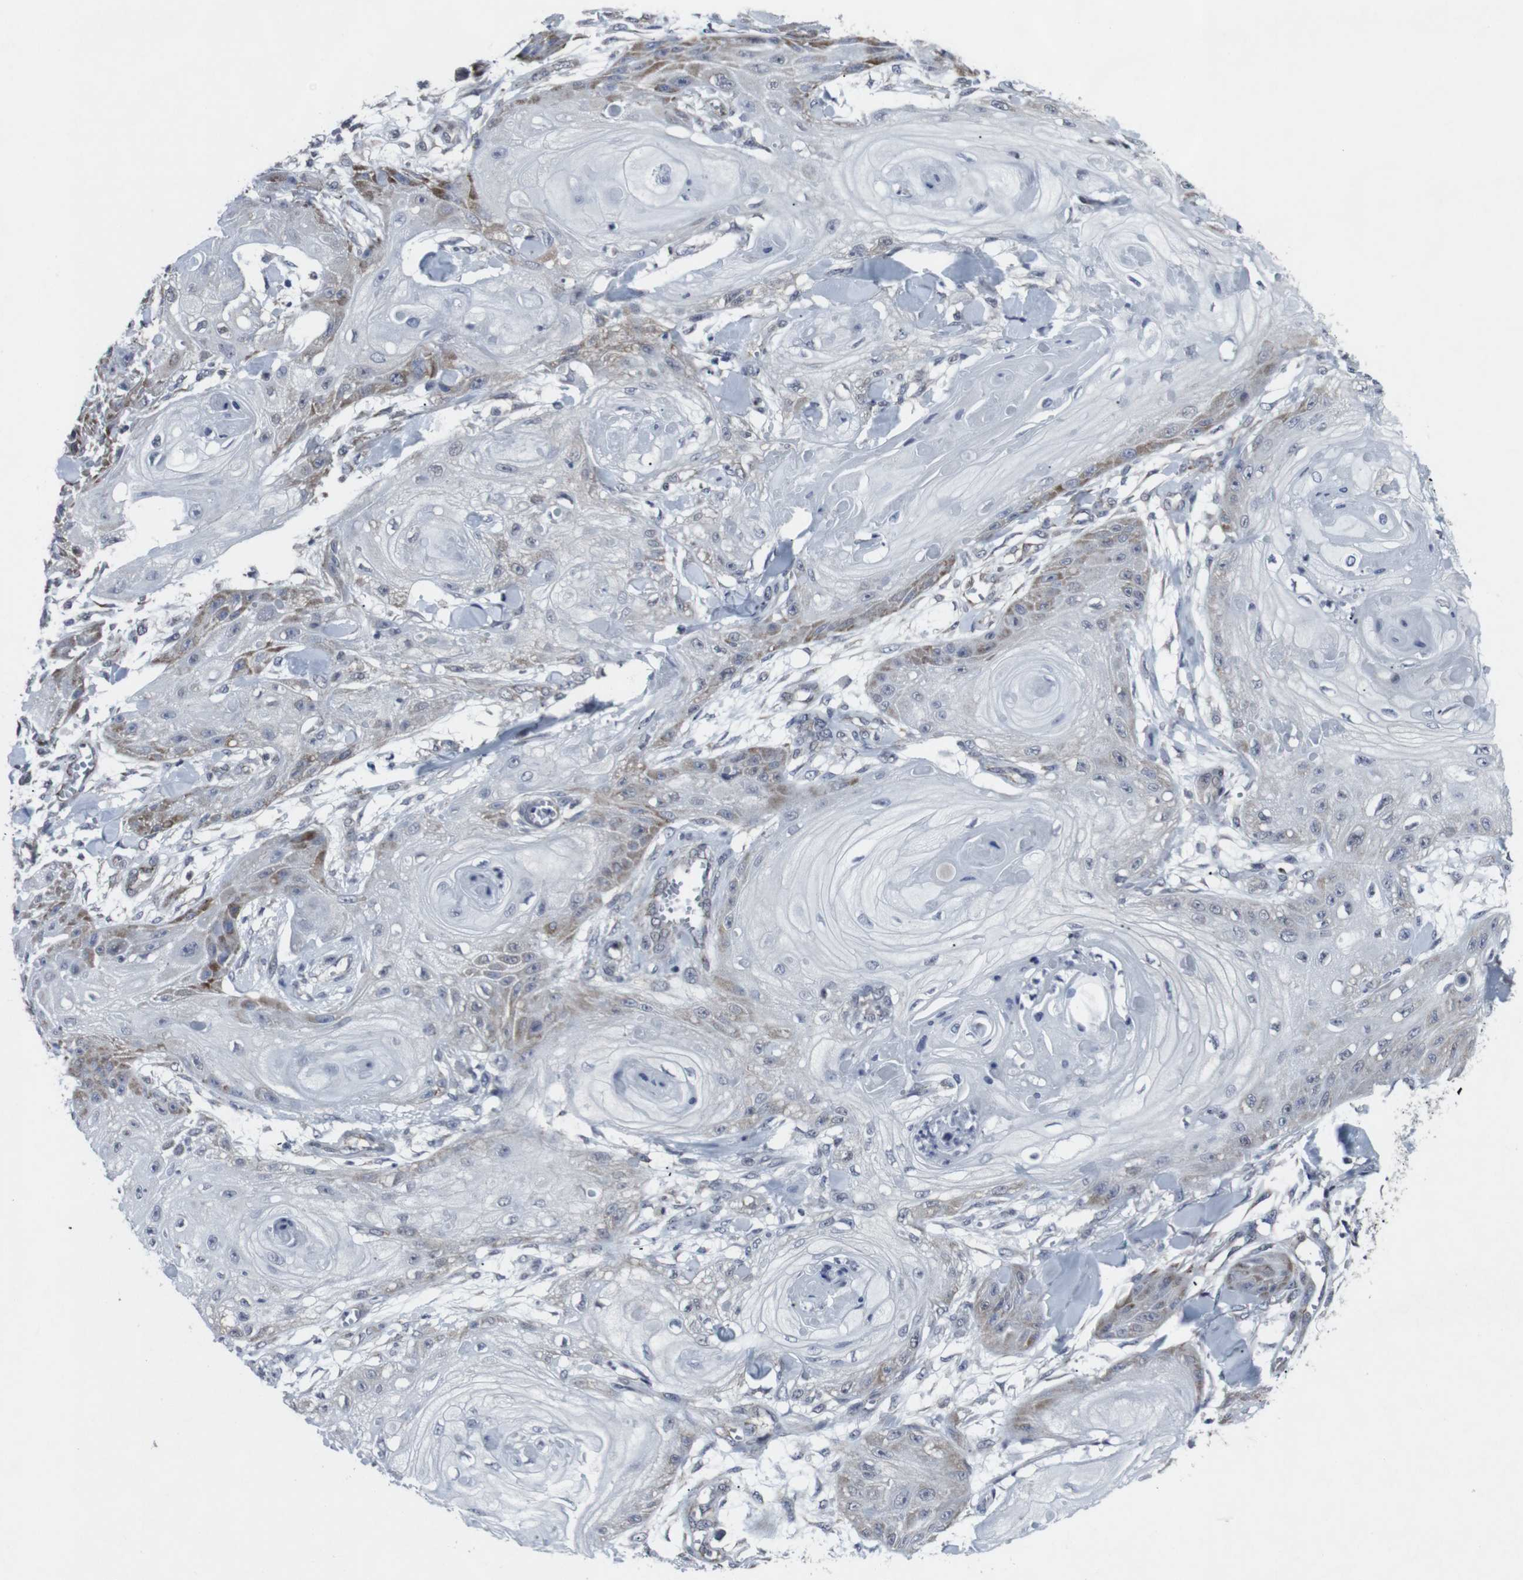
{"staining": {"intensity": "moderate", "quantity": "<25%", "location": "cytoplasmic/membranous"}, "tissue": "skin cancer", "cell_type": "Tumor cells", "image_type": "cancer", "snomed": [{"axis": "morphology", "description": "Squamous cell carcinoma, NOS"}, {"axis": "topography", "description": "Skin"}], "caption": "Squamous cell carcinoma (skin) tissue exhibits moderate cytoplasmic/membranous staining in approximately <25% of tumor cells, visualized by immunohistochemistry. The protein is shown in brown color, while the nuclei are stained blue.", "gene": "GEMIN2", "patient": {"sex": "male", "age": 74}}